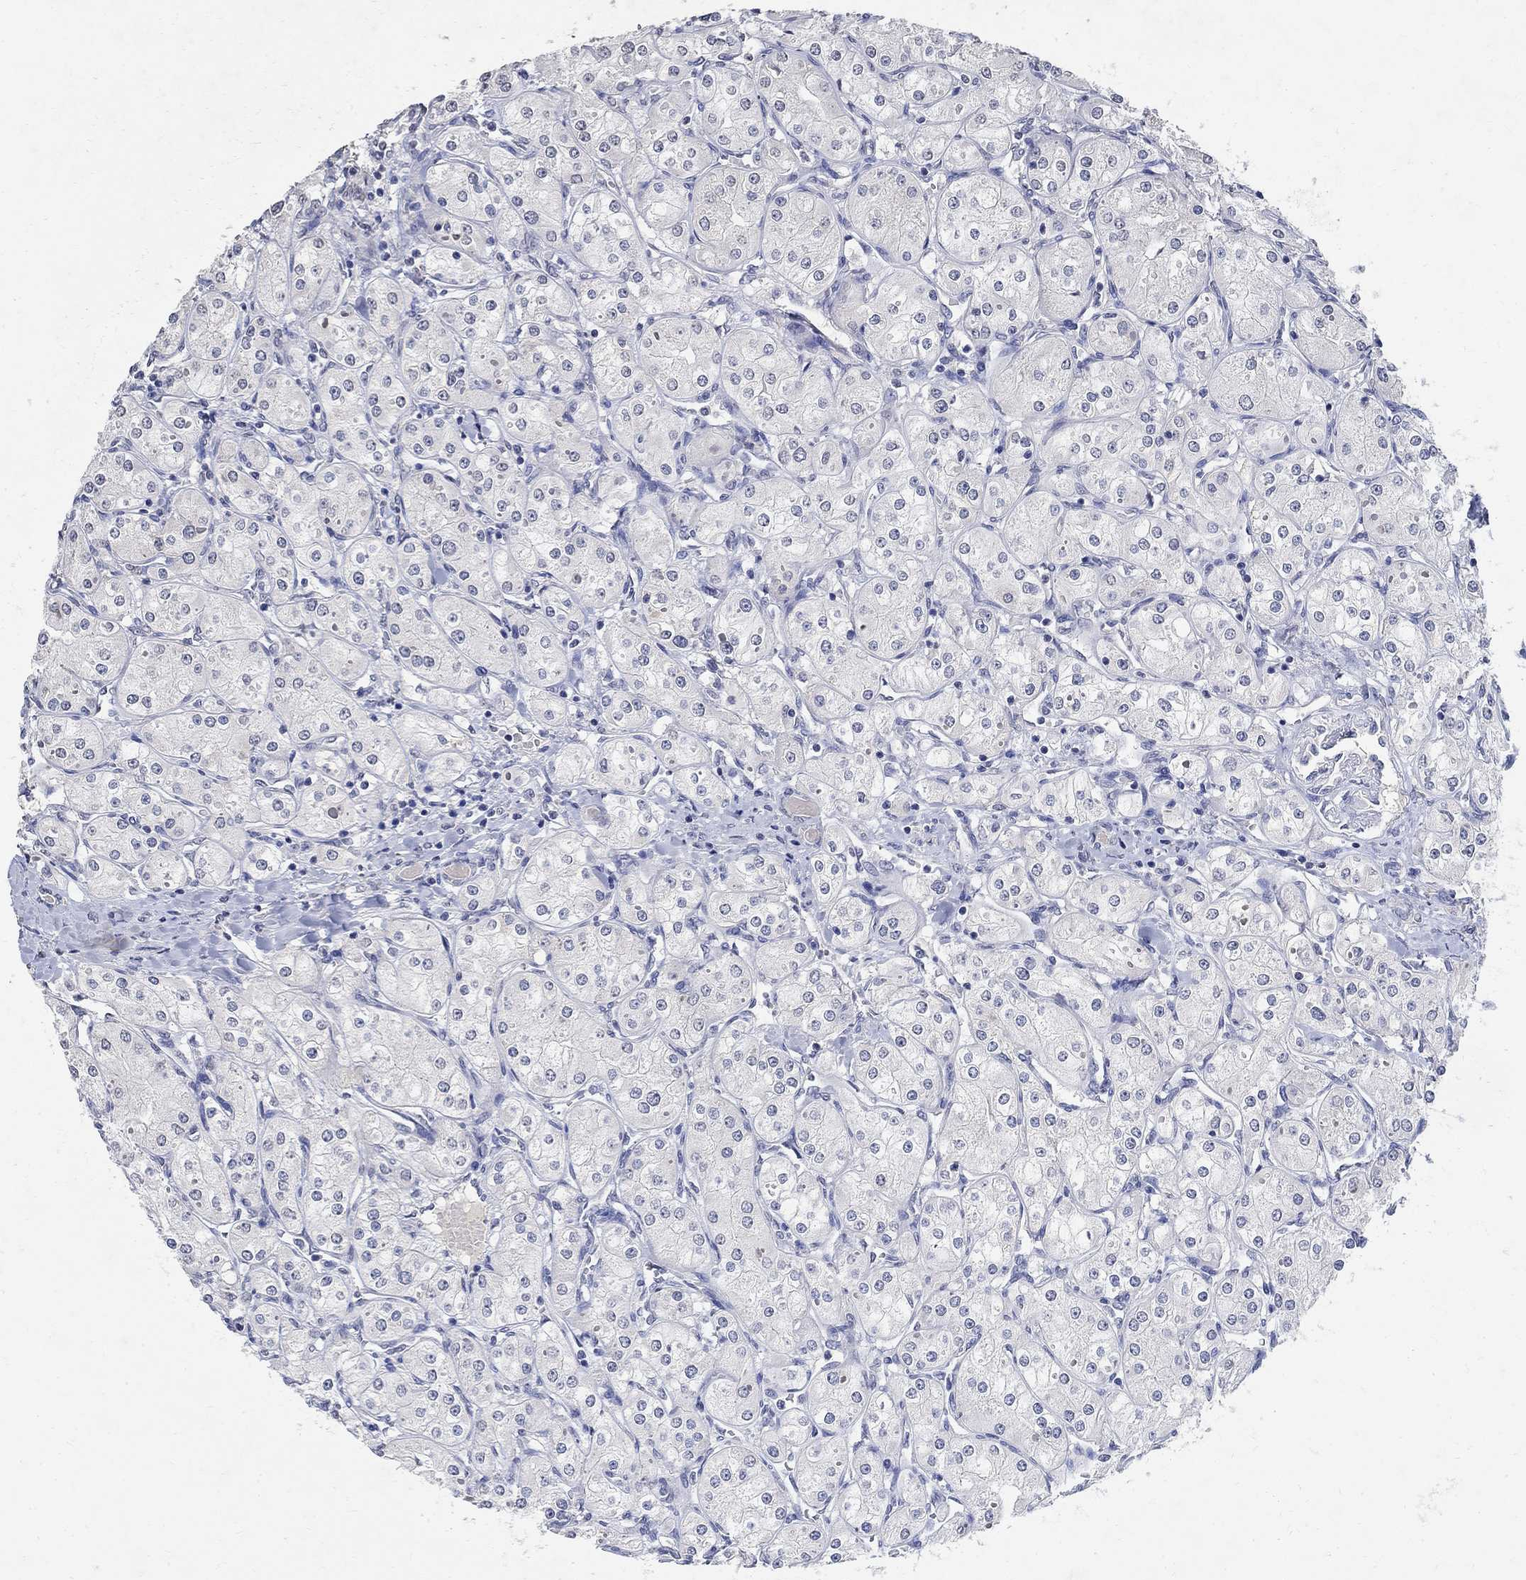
{"staining": {"intensity": "negative", "quantity": "none", "location": "none"}, "tissue": "renal cancer", "cell_type": "Tumor cells", "image_type": "cancer", "snomed": [{"axis": "morphology", "description": "Adenocarcinoma, NOS"}, {"axis": "topography", "description": "Kidney"}], "caption": "IHC histopathology image of neoplastic tissue: renal cancer (adenocarcinoma) stained with DAB displays no significant protein staining in tumor cells.", "gene": "TMEM169", "patient": {"sex": "male", "age": 77}}